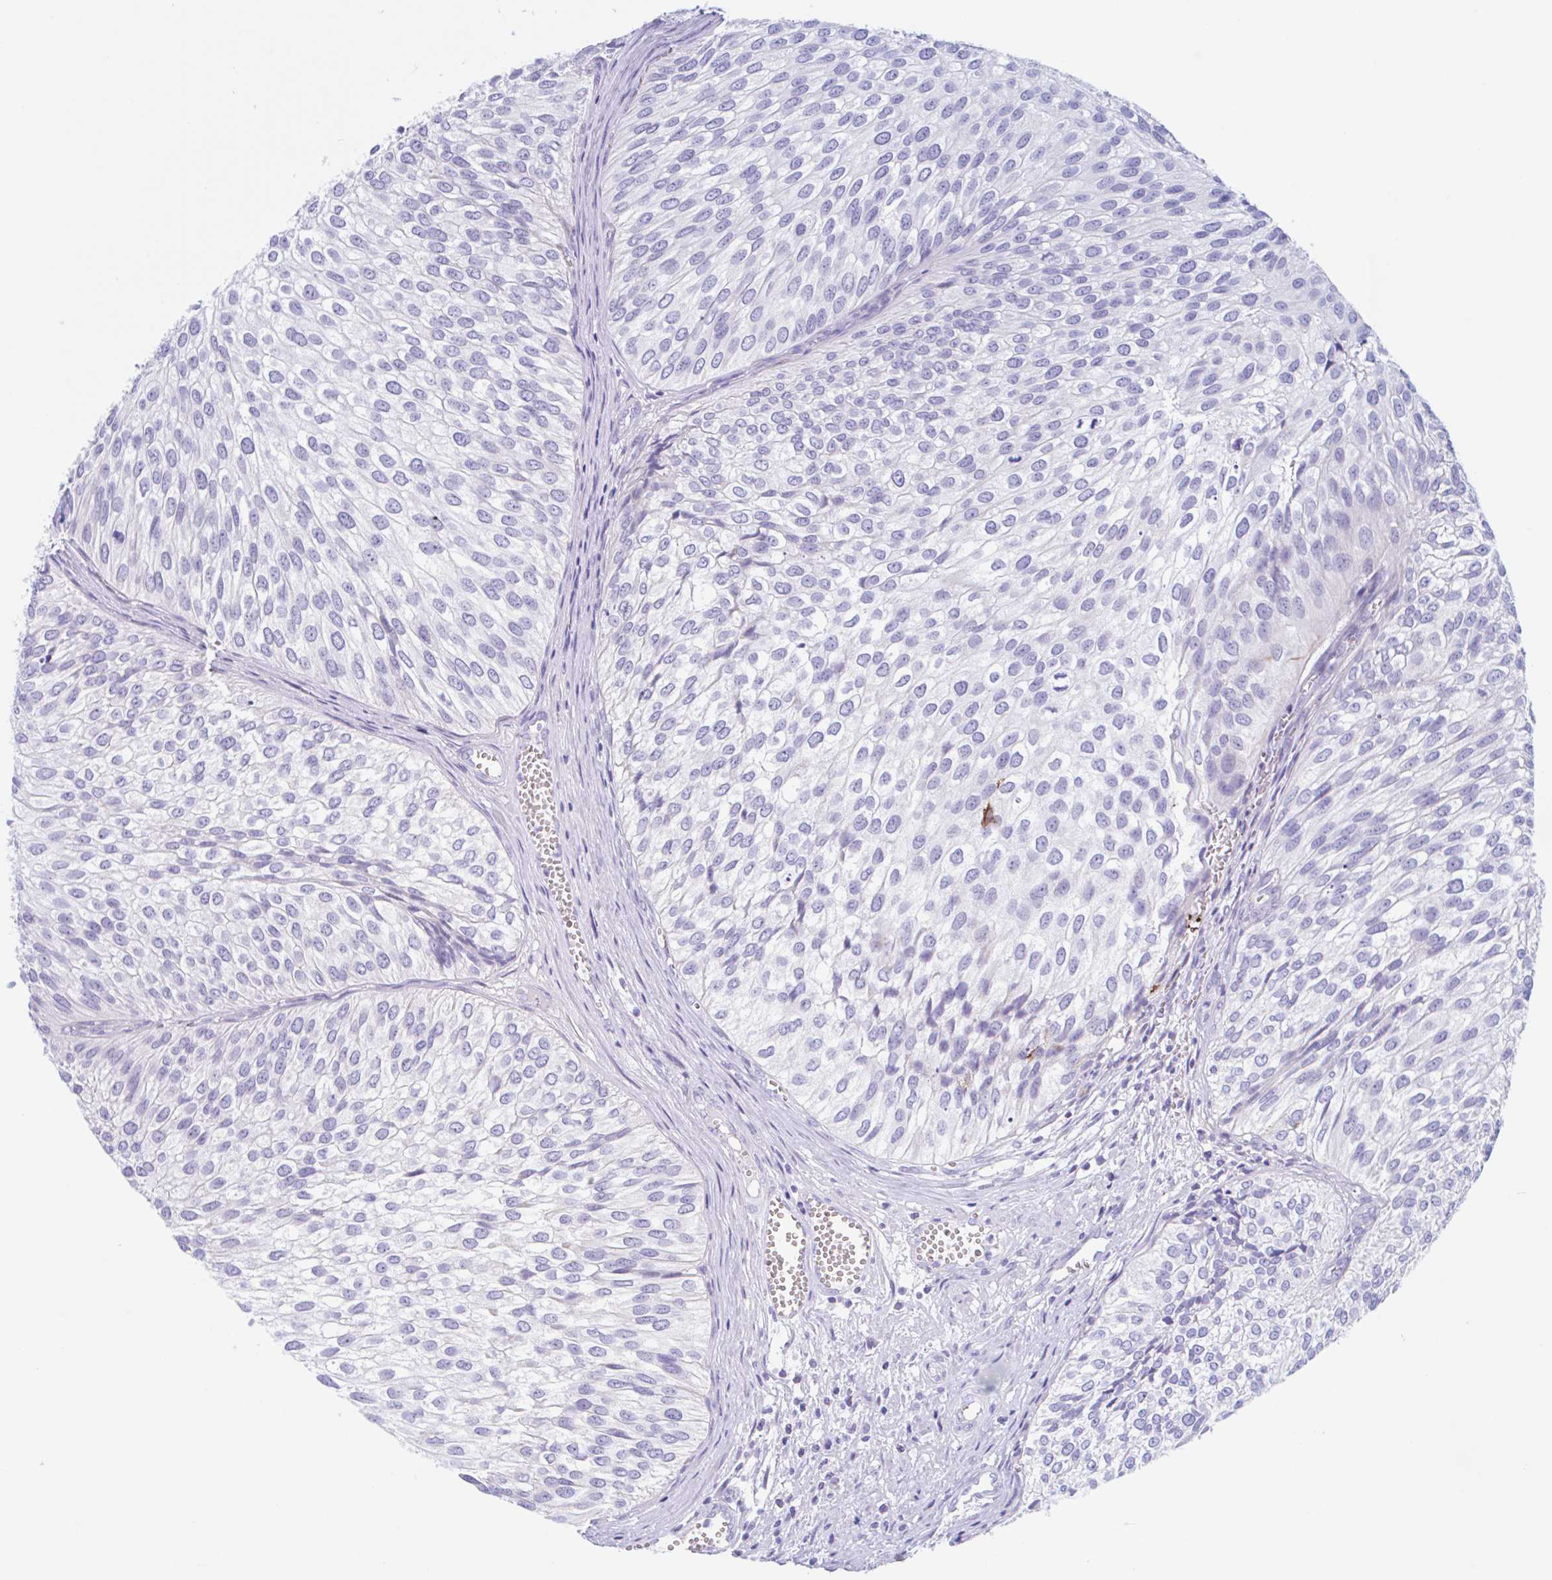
{"staining": {"intensity": "negative", "quantity": "none", "location": "none"}, "tissue": "urothelial cancer", "cell_type": "Tumor cells", "image_type": "cancer", "snomed": [{"axis": "morphology", "description": "Urothelial carcinoma, Low grade"}, {"axis": "topography", "description": "Urinary bladder"}], "caption": "Histopathology image shows no significant protein positivity in tumor cells of urothelial cancer.", "gene": "ANKRD9", "patient": {"sex": "male", "age": 91}}